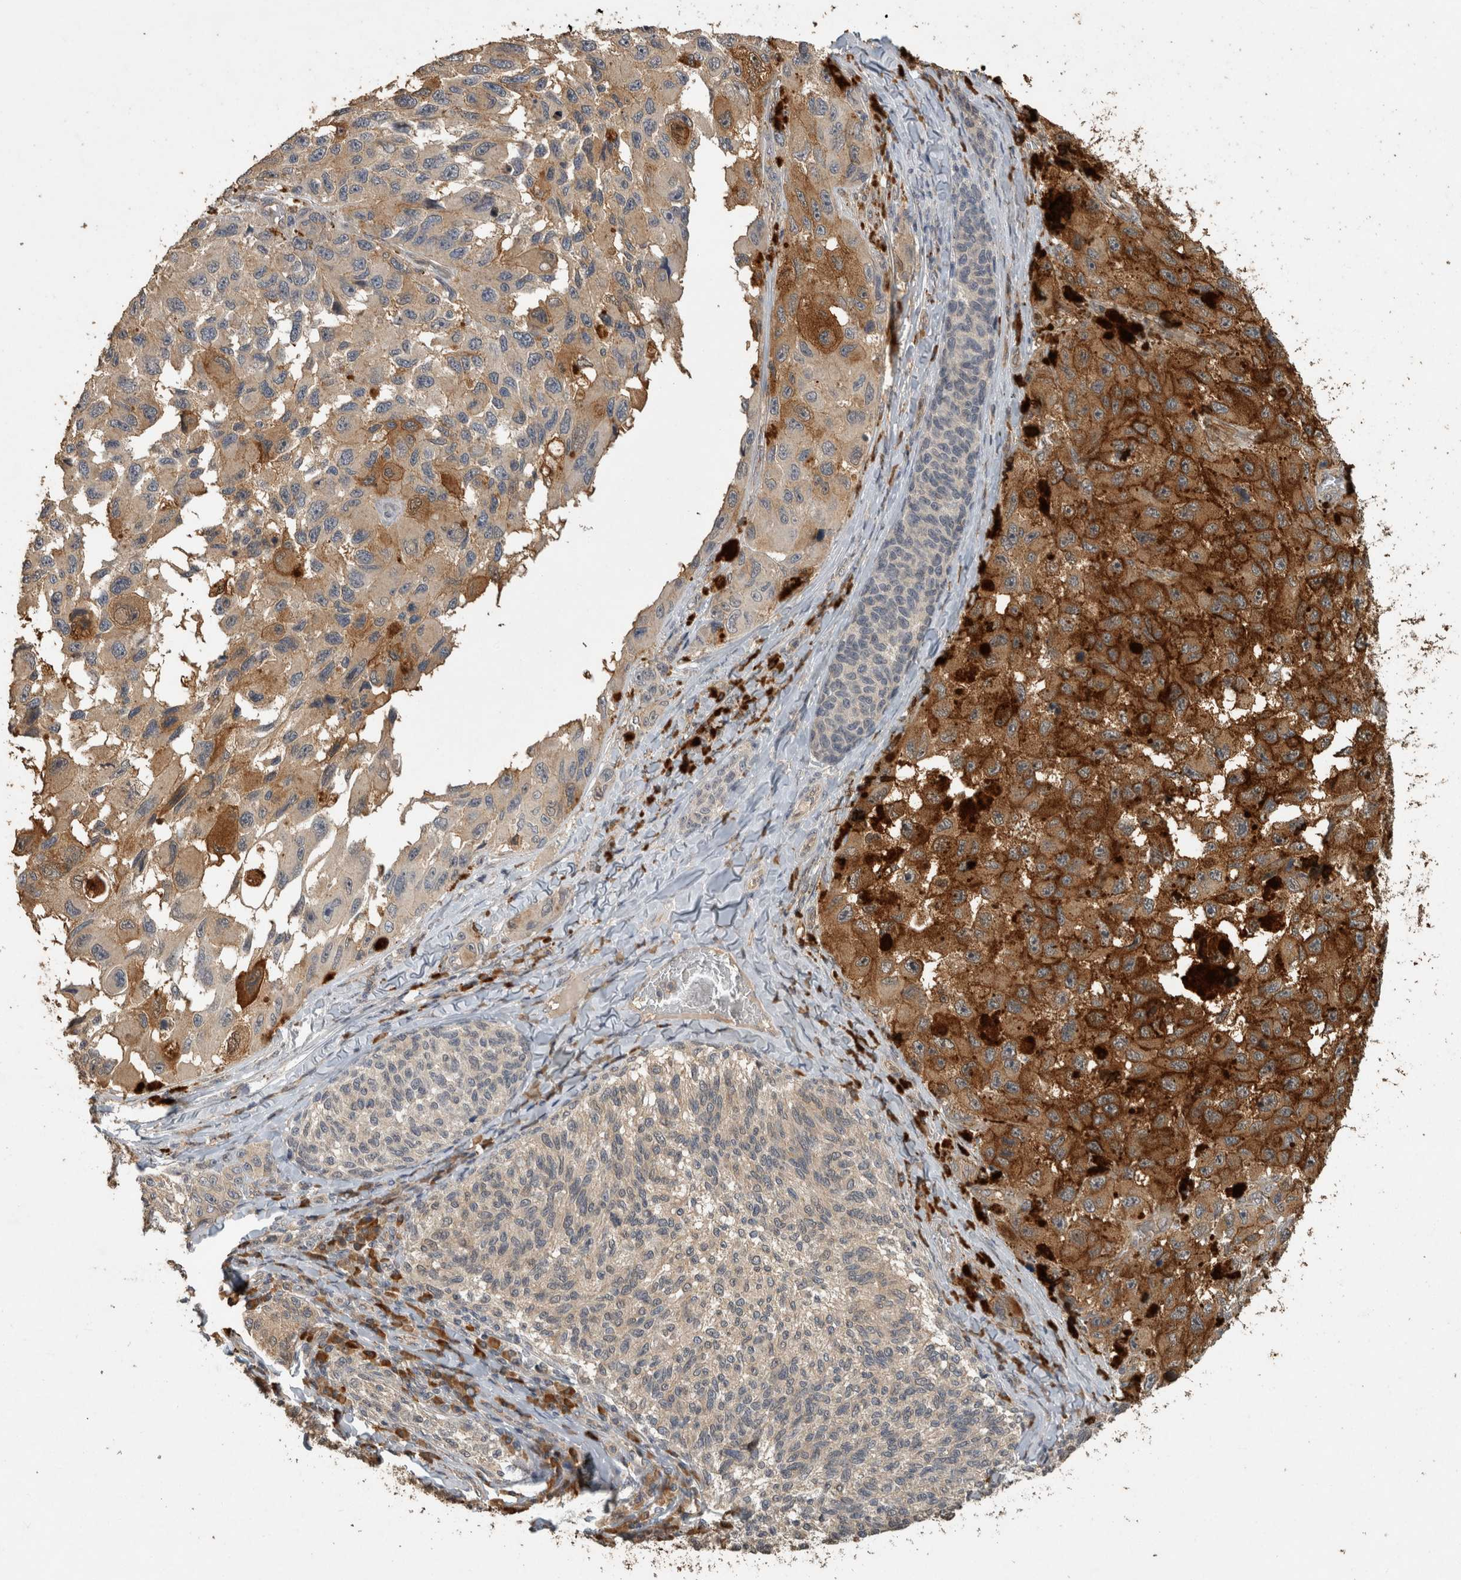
{"staining": {"intensity": "moderate", "quantity": "25%-75%", "location": "cytoplasmic/membranous"}, "tissue": "melanoma", "cell_type": "Tumor cells", "image_type": "cancer", "snomed": [{"axis": "morphology", "description": "Malignant melanoma, NOS"}, {"axis": "topography", "description": "Skin"}], "caption": "Protein expression analysis of malignant melanoma reveals moderate cytoplasmic/membranous positivity in approximately 25%-75% of tumor cells. (DAB IHC with brightfield microscopy, high magnification).", "gene": "RHPN1", "patient": {"sex": "female", "age": 73}}